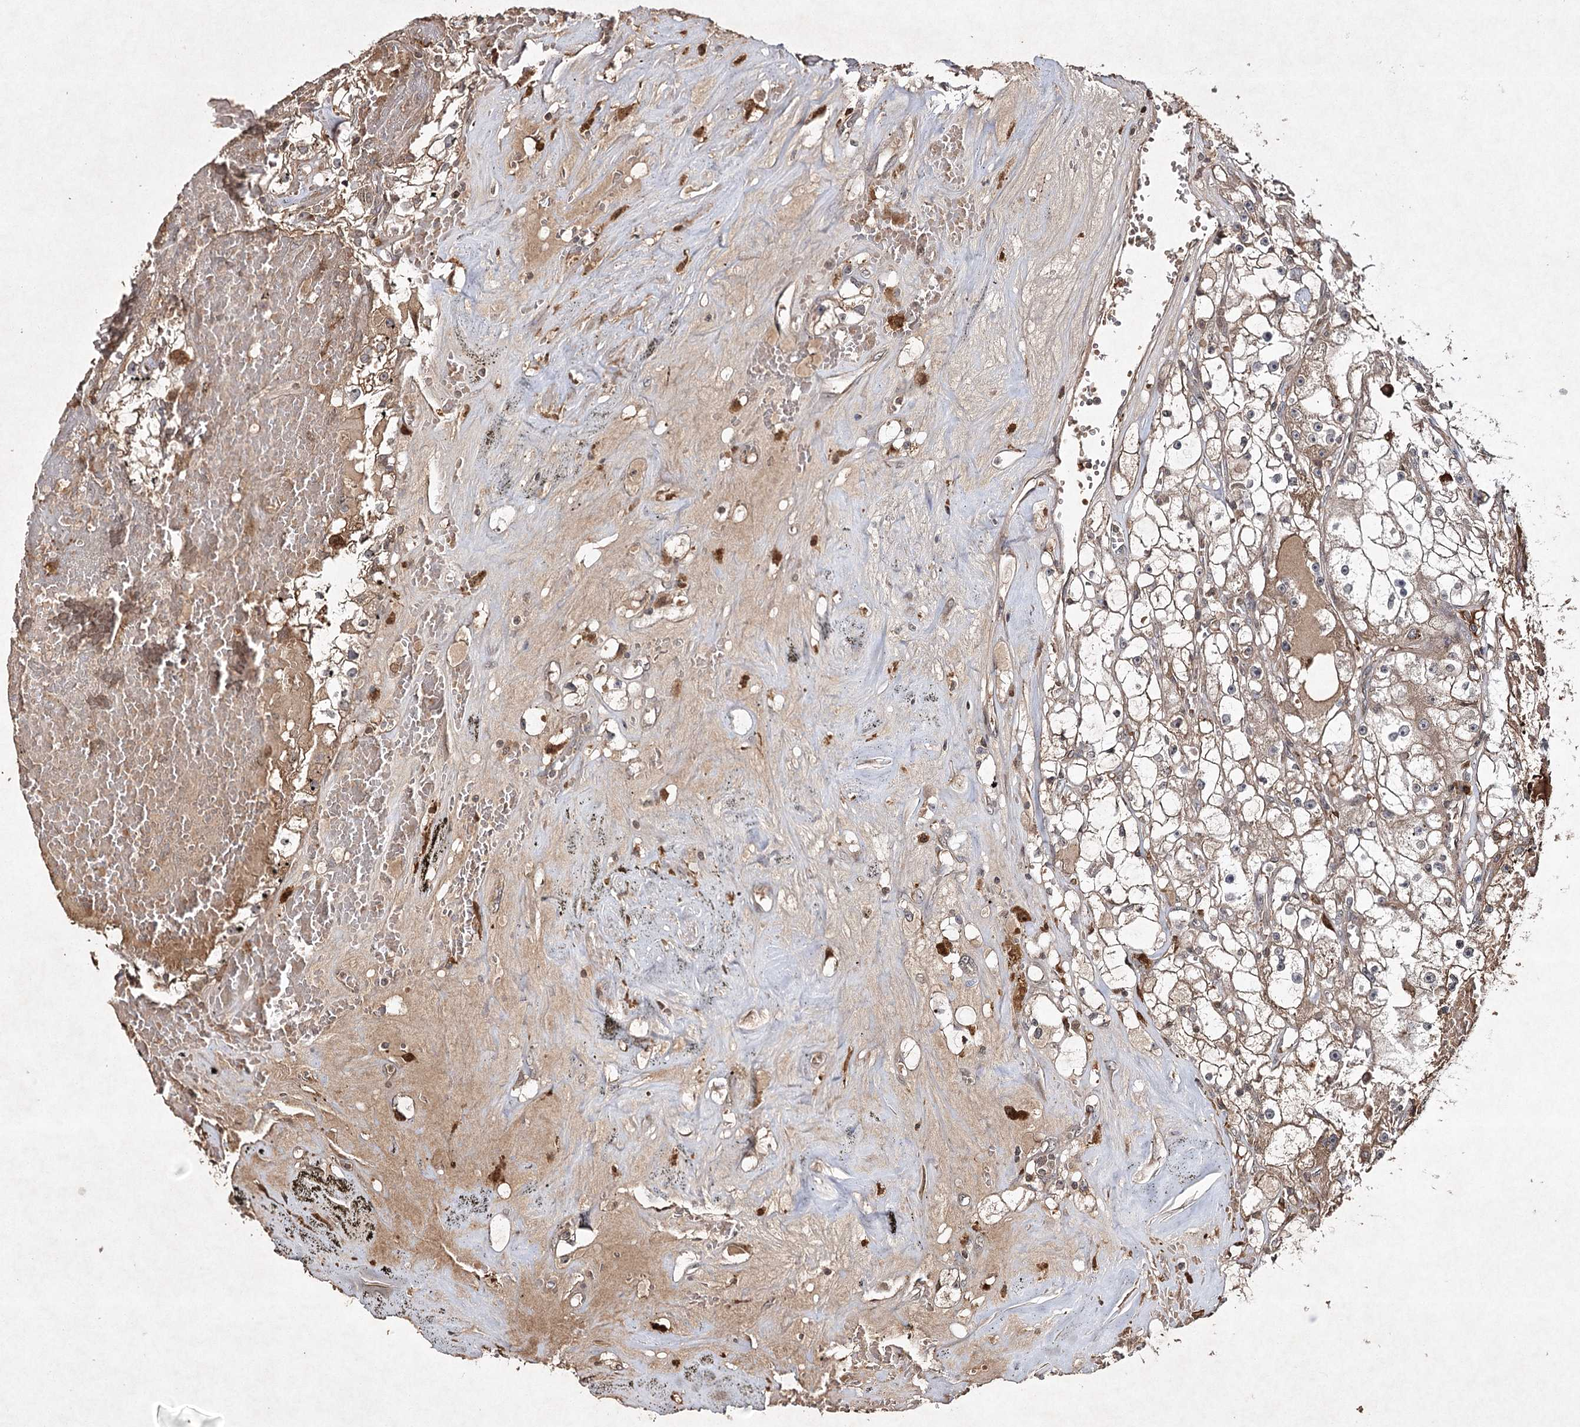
{"staining": {"intensity": "moderate", "quantity": "25%-75%", "location": "cytoplasmic/membranous"}, "tissue": "renal cancer", "cell_type": "Tumor cells", "image_type": "cancer", "snomed": [{"axis": "morphology", "description": "Adenocarcinoma, NOS"}, {"axis": "topography", "description": "Kidney"}], "caption": "This histopathology image shows immunohistochemistry (IHC) staining of renal cancer (adenocarcinoma), with medium moderate cytoplasmic/membranous expression in about 25%-75% of tumor cells.", "gene": "CYP2B6", "patient": {"sex": "male", "age": 56}}